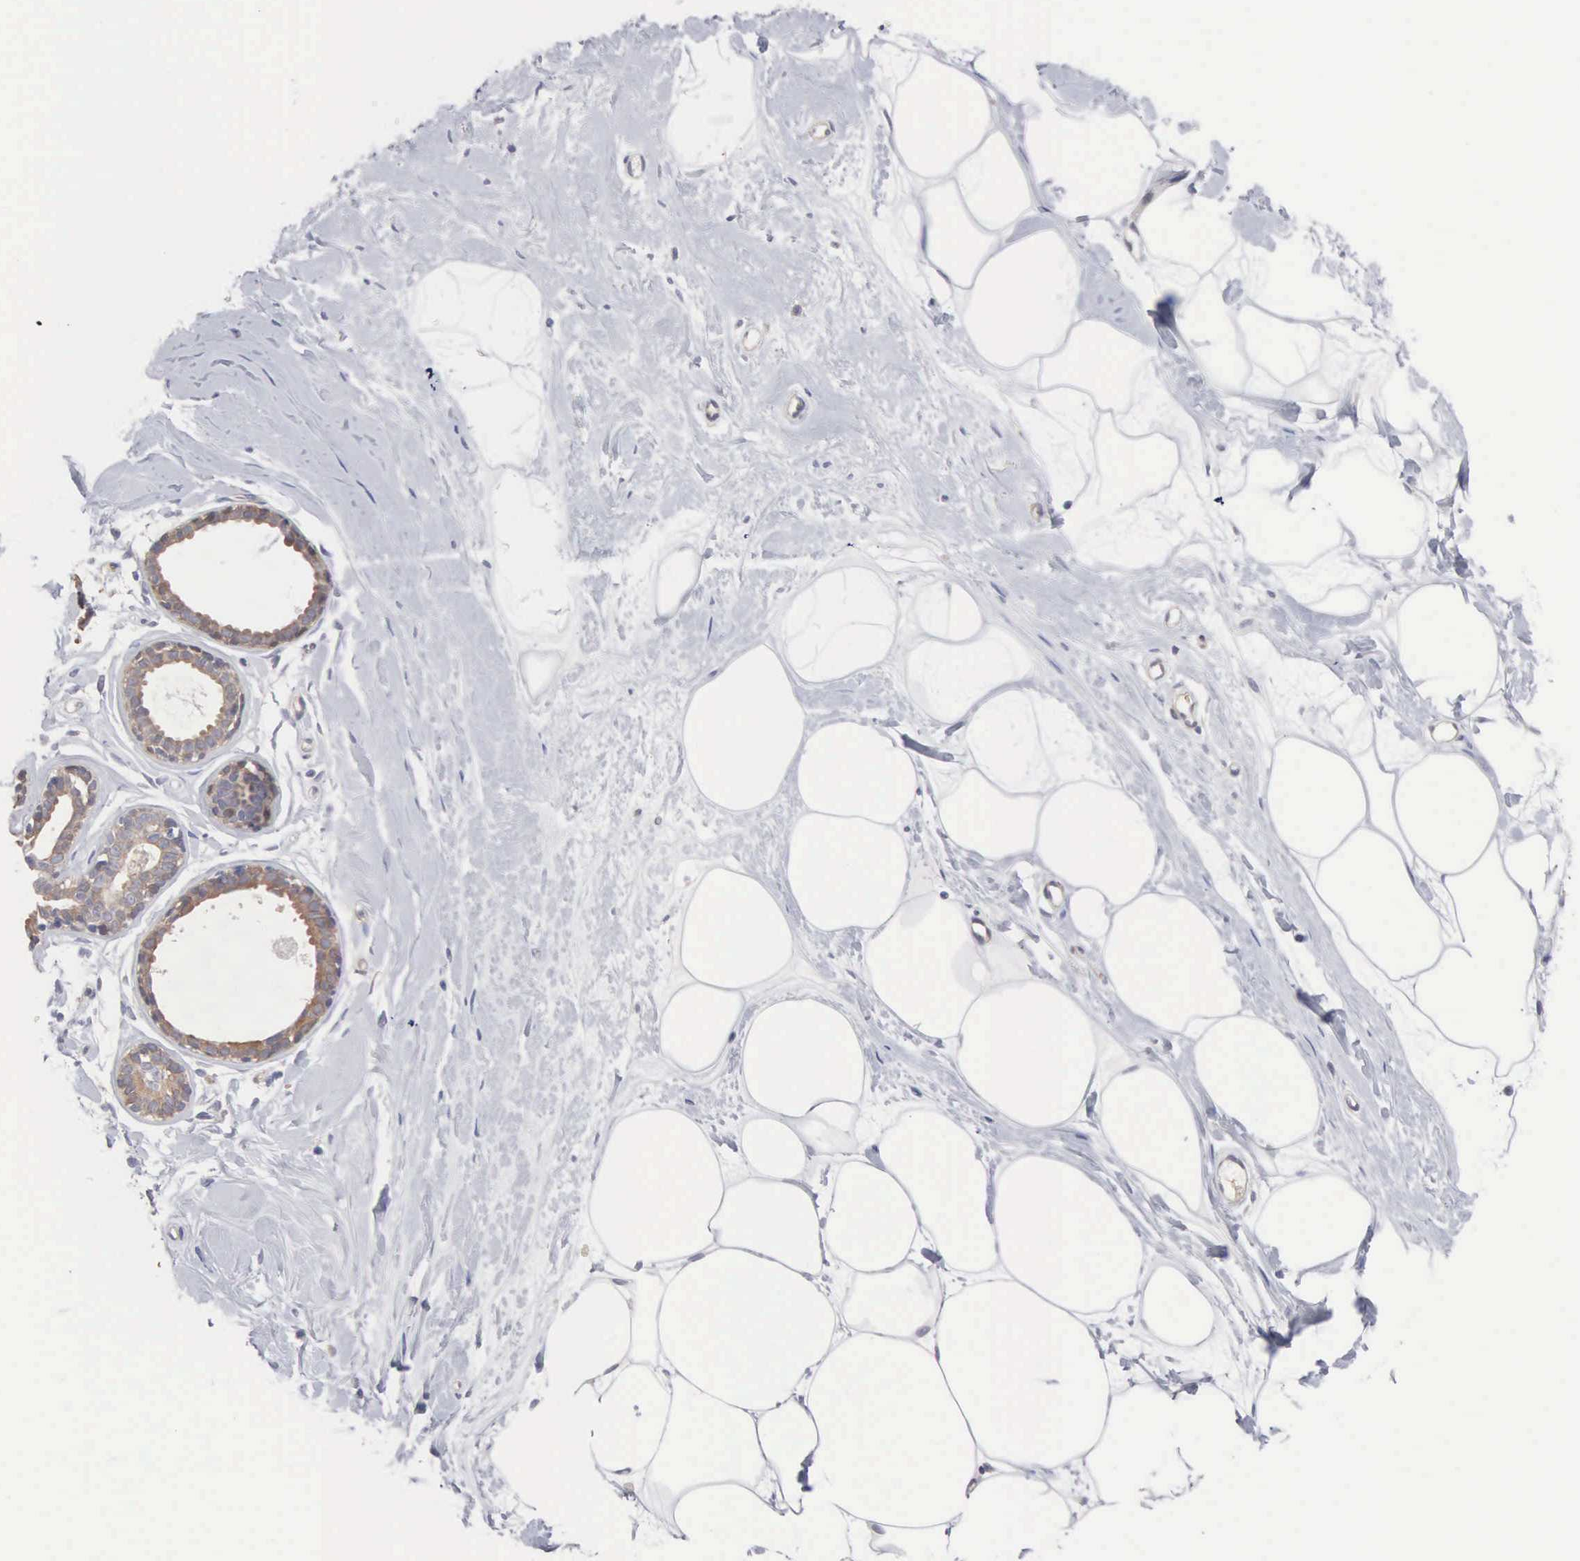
{"staining": {"intensity": "negative", "quantity": "none", "location": "none"}, "tissue": "breast", "cell_type": "Adipocytes", "image_type": "normal", "snomed": [{"axis": "morphology", "description": "Normal tissue, NOS"}, {"axis": "topography", "description": "Breast"}], "caption": "The micrograph shows no significant positivity in adipocytes of breast.", "gene": "INF2", "patient": {"sex": "female", "age": 44}}